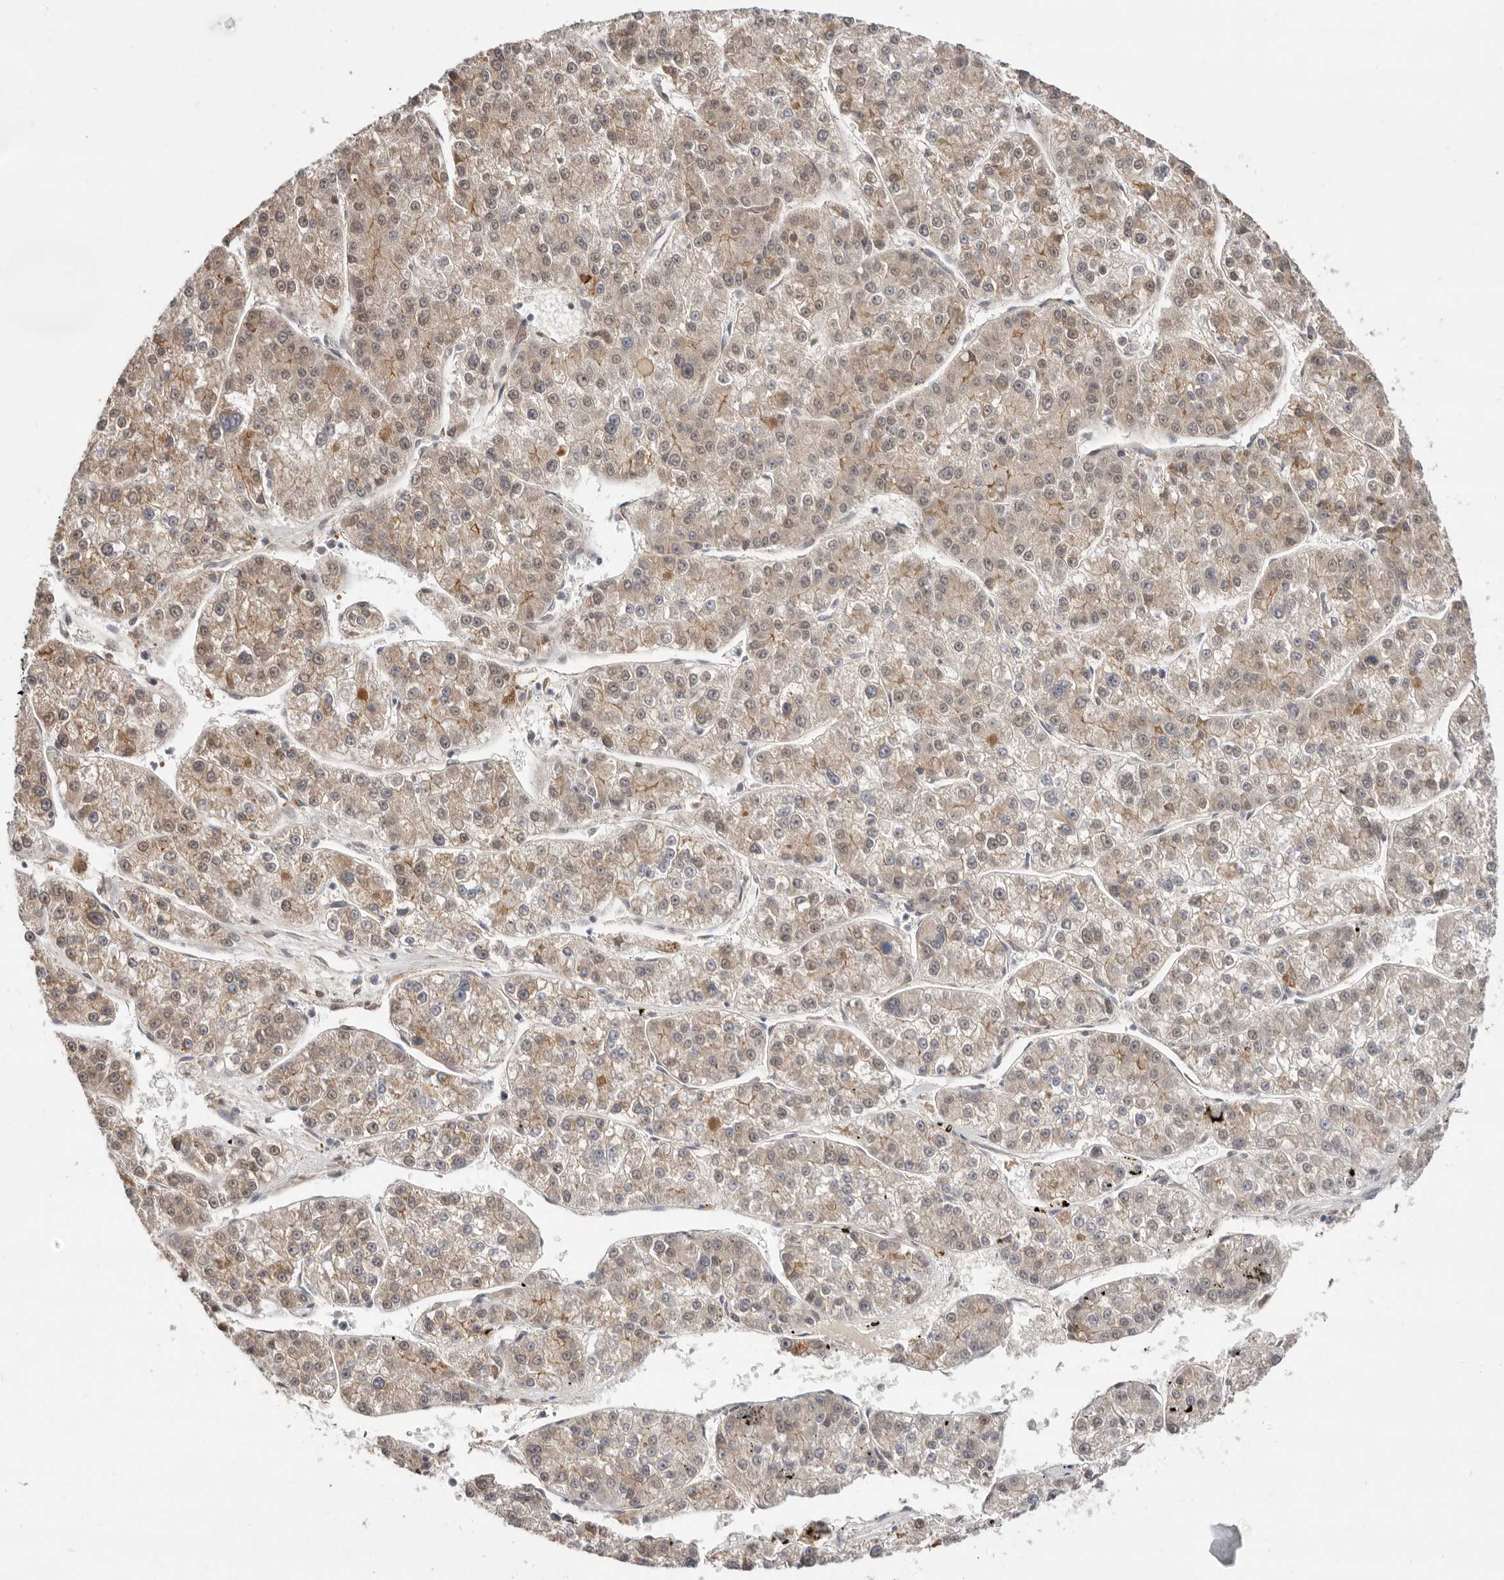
{"staining": {"intensity": "weak", "quantity": "25%-75%", "location": "cytoplasmic/membranous"}, "tissue": "liver cancer", "cell_type": "Tumor cells", "image_type": "cancer", "snomed": [{"axis": "morphology", "description": "Carcinoma, Hepatocellular, NOS"}, {"axis": "topography", "description": "Liver"}], "caption": "DAB (3,3'-diaminobenzidine) immunohistochemical staining of liver cancer (hepatocellular carcinoma) demonstrates weak cytoplasmic/membranous protein staining in approximately 25%-75% of tumor cells.", "gene": "SZT2", "patient": {"sex": "female", "age": 73}}